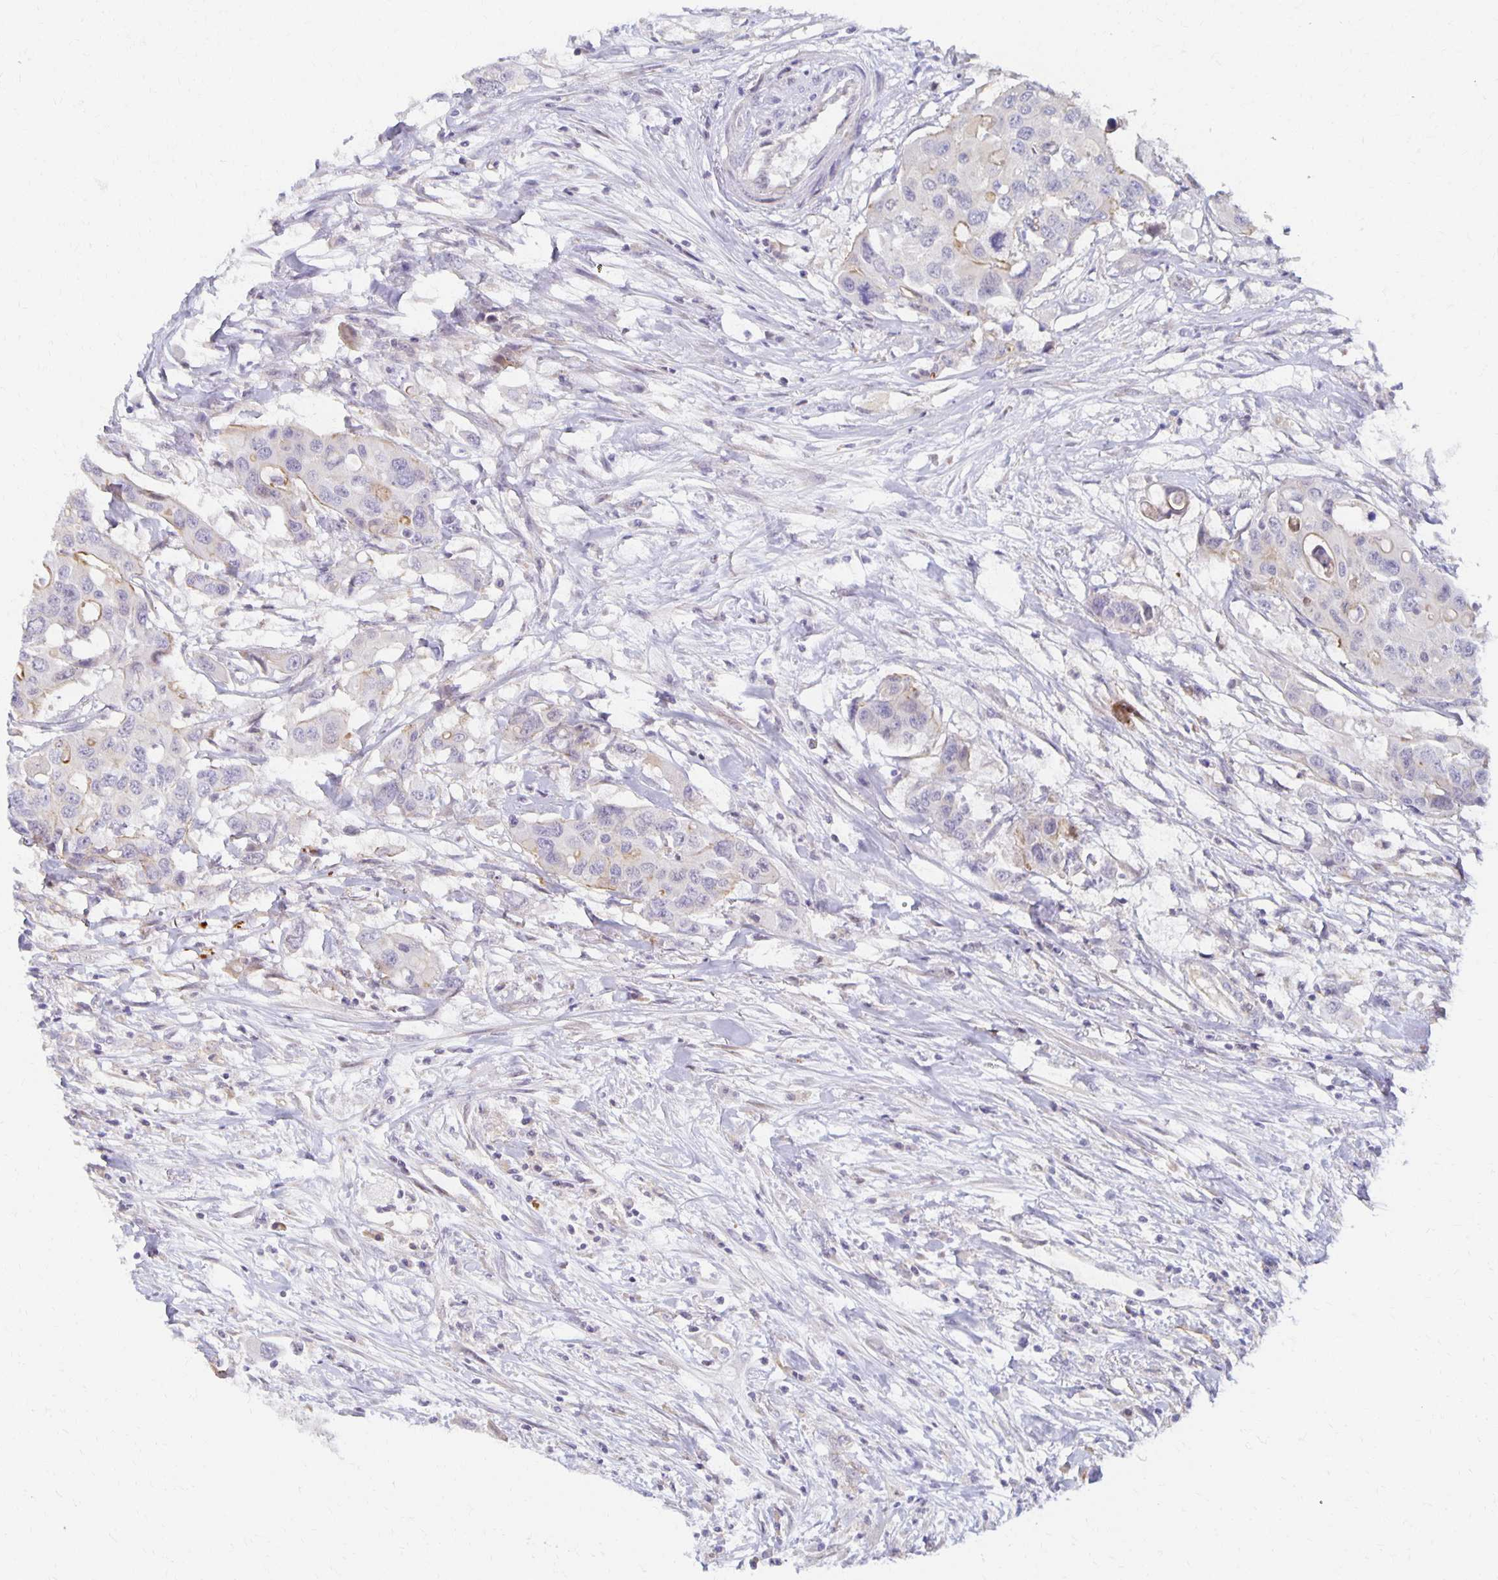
{"staining": {"intensity": "weak", "quantity": "<25%", "location": "cytoplasmic/membranous"}, "tissue": "colorectal cancer", "cell_type": "Tumor cells", "image_type": "cancer", "snomed": [{"axis": "morphology", "description": "Adenocarcinoma, NOS"}, {"axis": "topography", "description": "Colon"}], "caption": "A photomicrograph of human colorectal cancer (adenocarcinoma) is negative for staining in tumor cells.", "gene": "SORL1", "patient": {"sex": "male", "age": 77}}